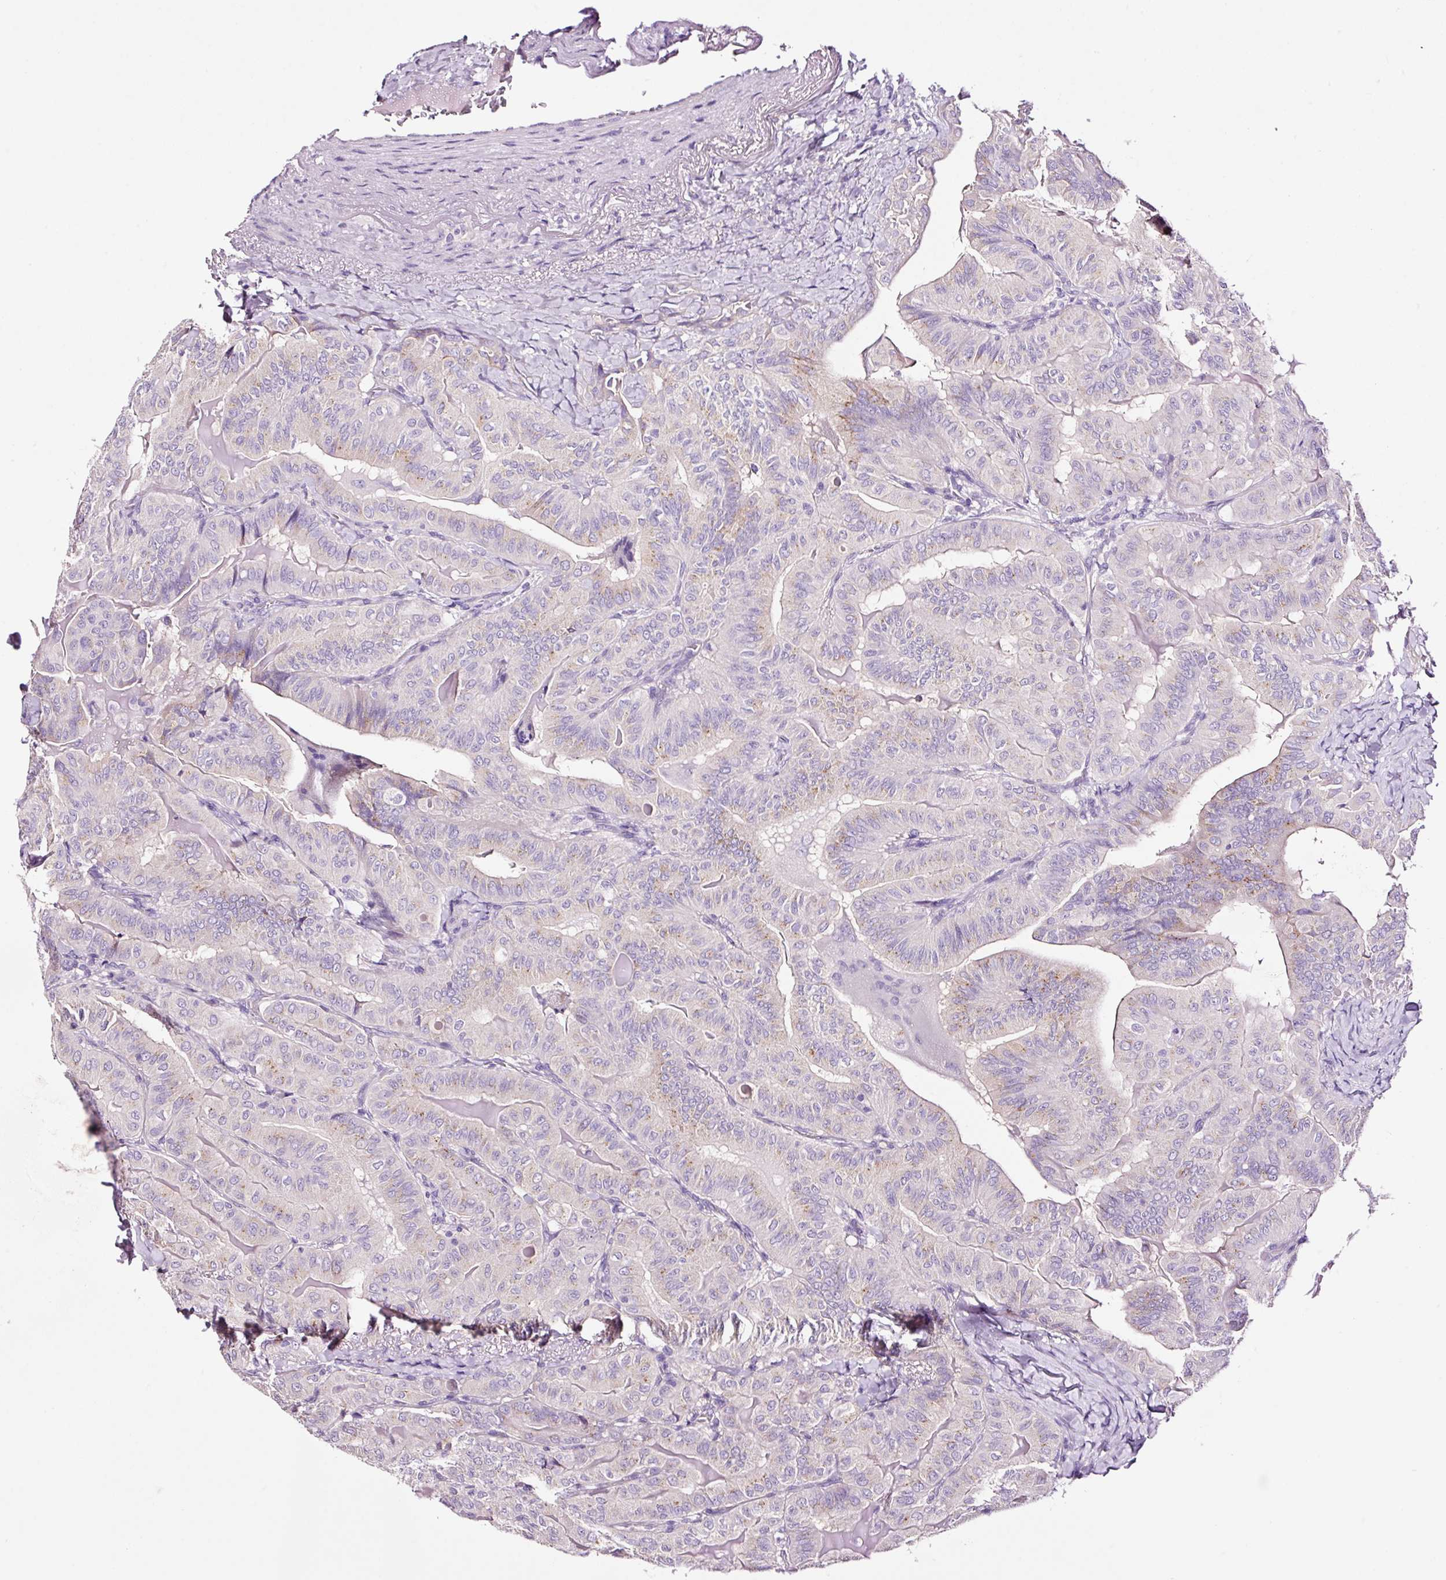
{"staining": {"intensity": "weak", "quantity": "<25%", "location": "cytoplasmic/membranous"}, "tissue": "thyroid cancer", "cell_type": "Tumor cells", "image_type": "cancer", "snomed": [{"axis": "morphology", "description": "Papillary adenocarcinoma, NOS"}, {"axis": "topography", "description": "Thyroid gland"}], "caption": "Tumor cells are negative for brown protein staining in thyroid cancer.", "gene": "PAM", "patient": {"sex": "female", "age": 68}}